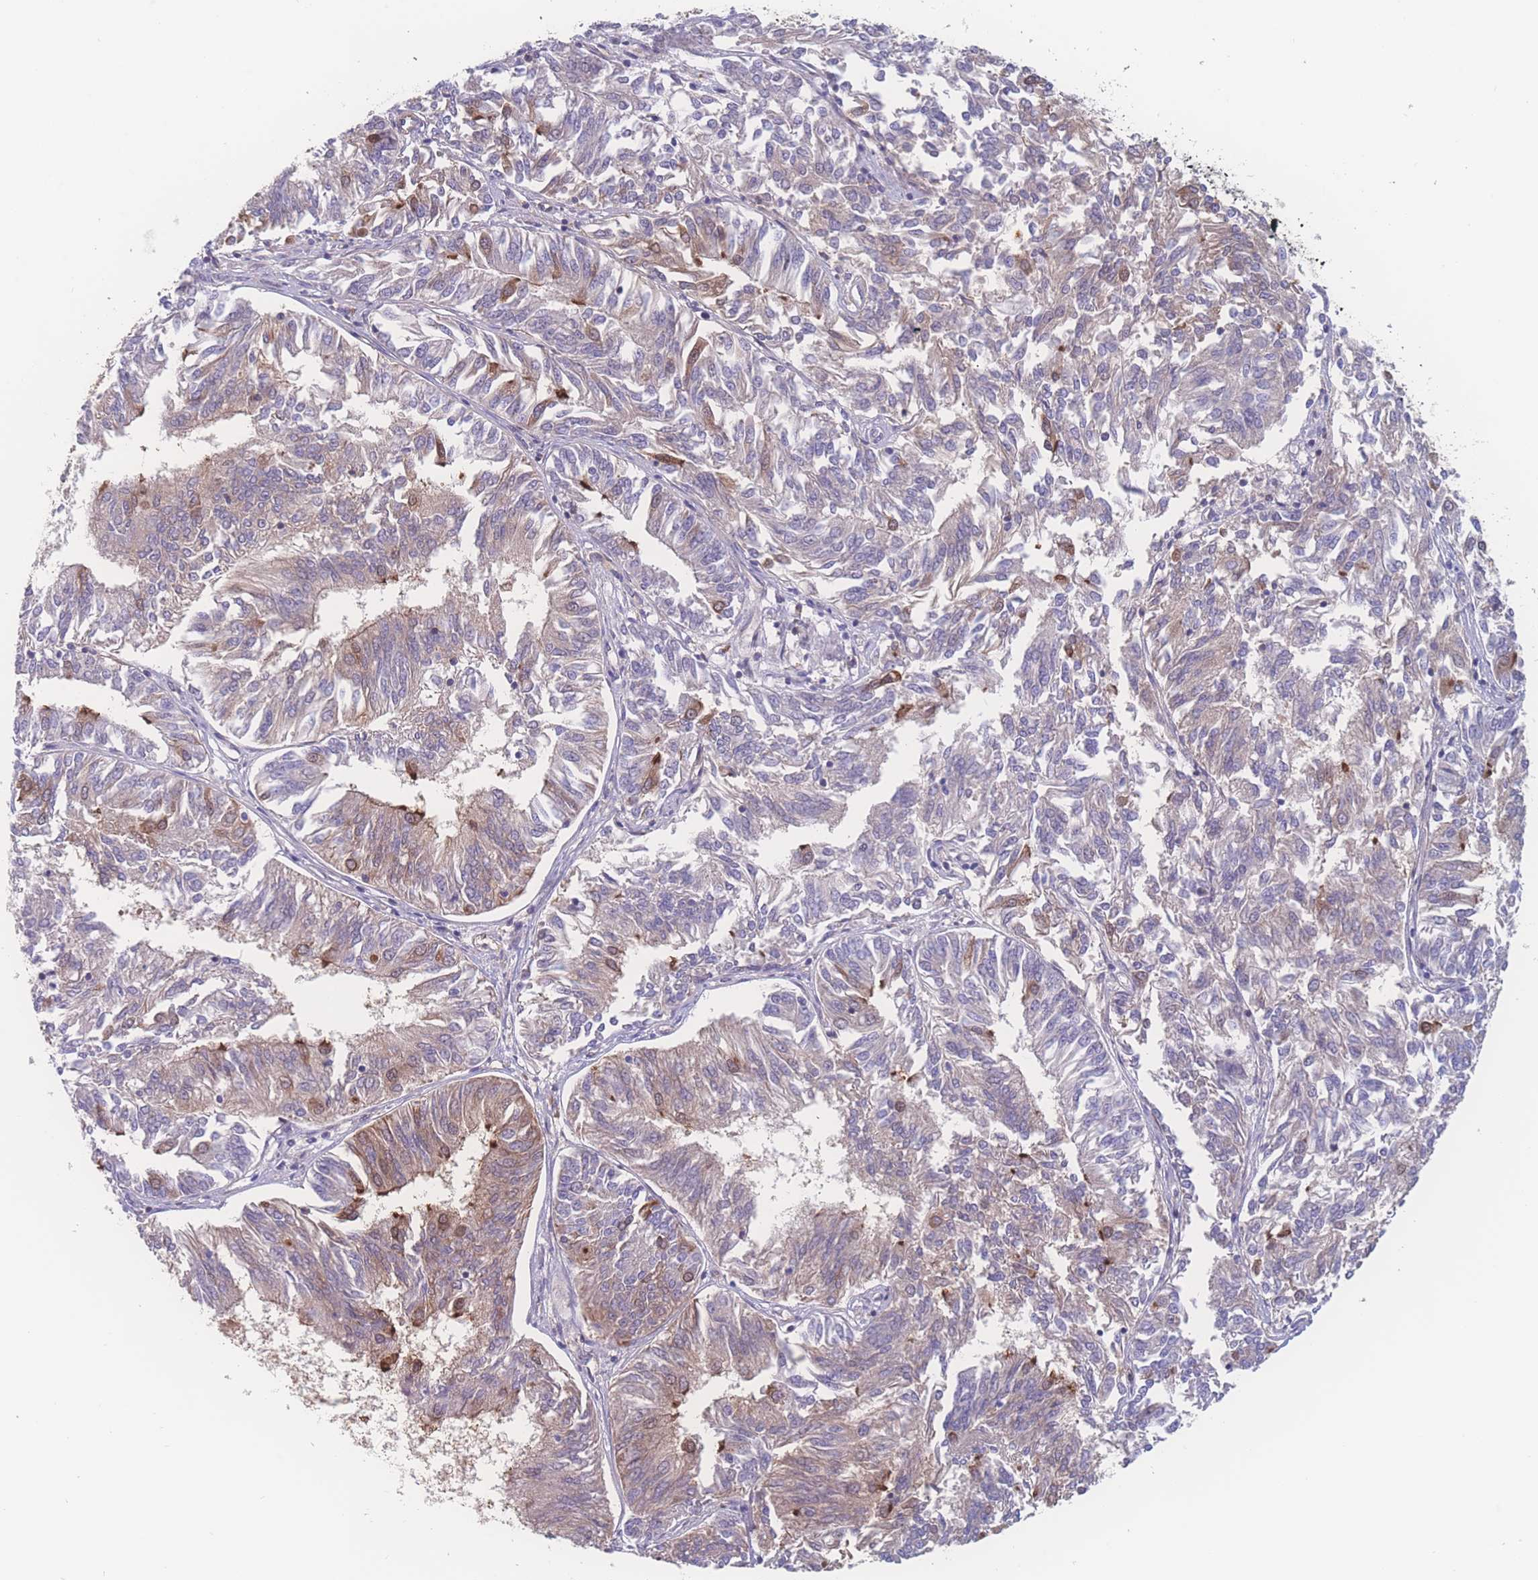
{"staining": {"intensity": "moderate", "quantity": "<25%", "location": "cytoplasmic/membranous"}, "tissue": "endometrial cancer", "cell_type": "Tumor cells", "image_type": "cancer", "snomed": [{"axis": "morphology", "description": "Adenocarcinoma, NOS"}, {"axis": "topography", "description": "Endometrium"}], "caption": "This micrograph demonstrates endometrial cancer (adenocarcinoma) stained with immunohistochemistry to label a protein in brown. The cytoplasmic/membranous of tumor cells show moderate positivity for the protein. Nuclei are counter-stained blue.", "gene": "CFAP97", "patient": {"sex": "female", "age": 58}}